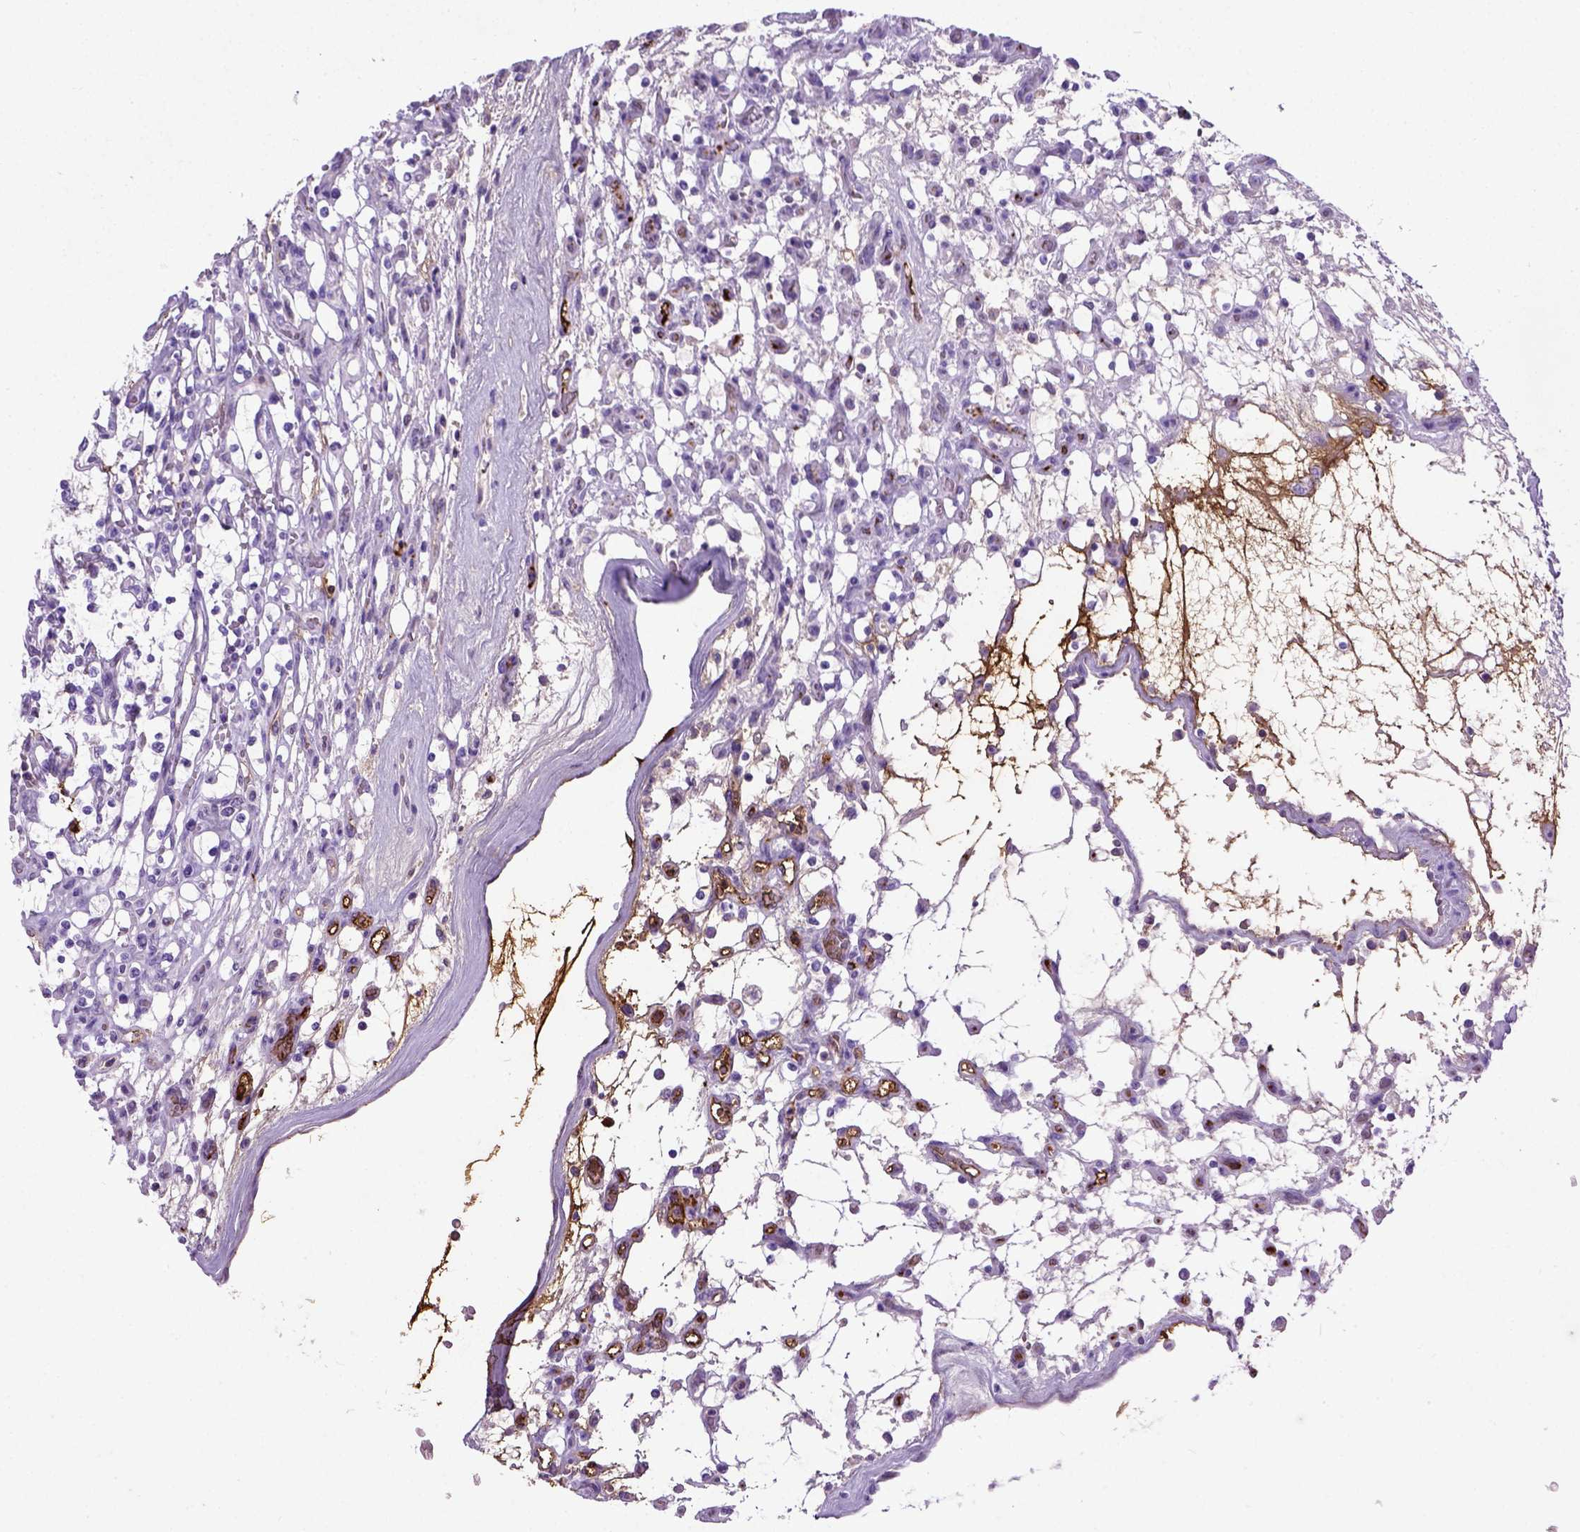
{"staining": {"intensity": "negative", "quantity": "none", "location": "none"}, "tissue": "renal cancer", "cell_type": "Tumor cells", "image_type": "cancer", "snomed": [{"axis": "morphology", "description": "Adenocarcinoma, NOS"}, {"axis": "topography", "description": "Kidney"}], "caption": "An image of renal cancer stained for a protein exhibits no brown staining in tumor cells.", "gene": "ADAMTS8", "patient": {"sex": "female", "age": 69}}